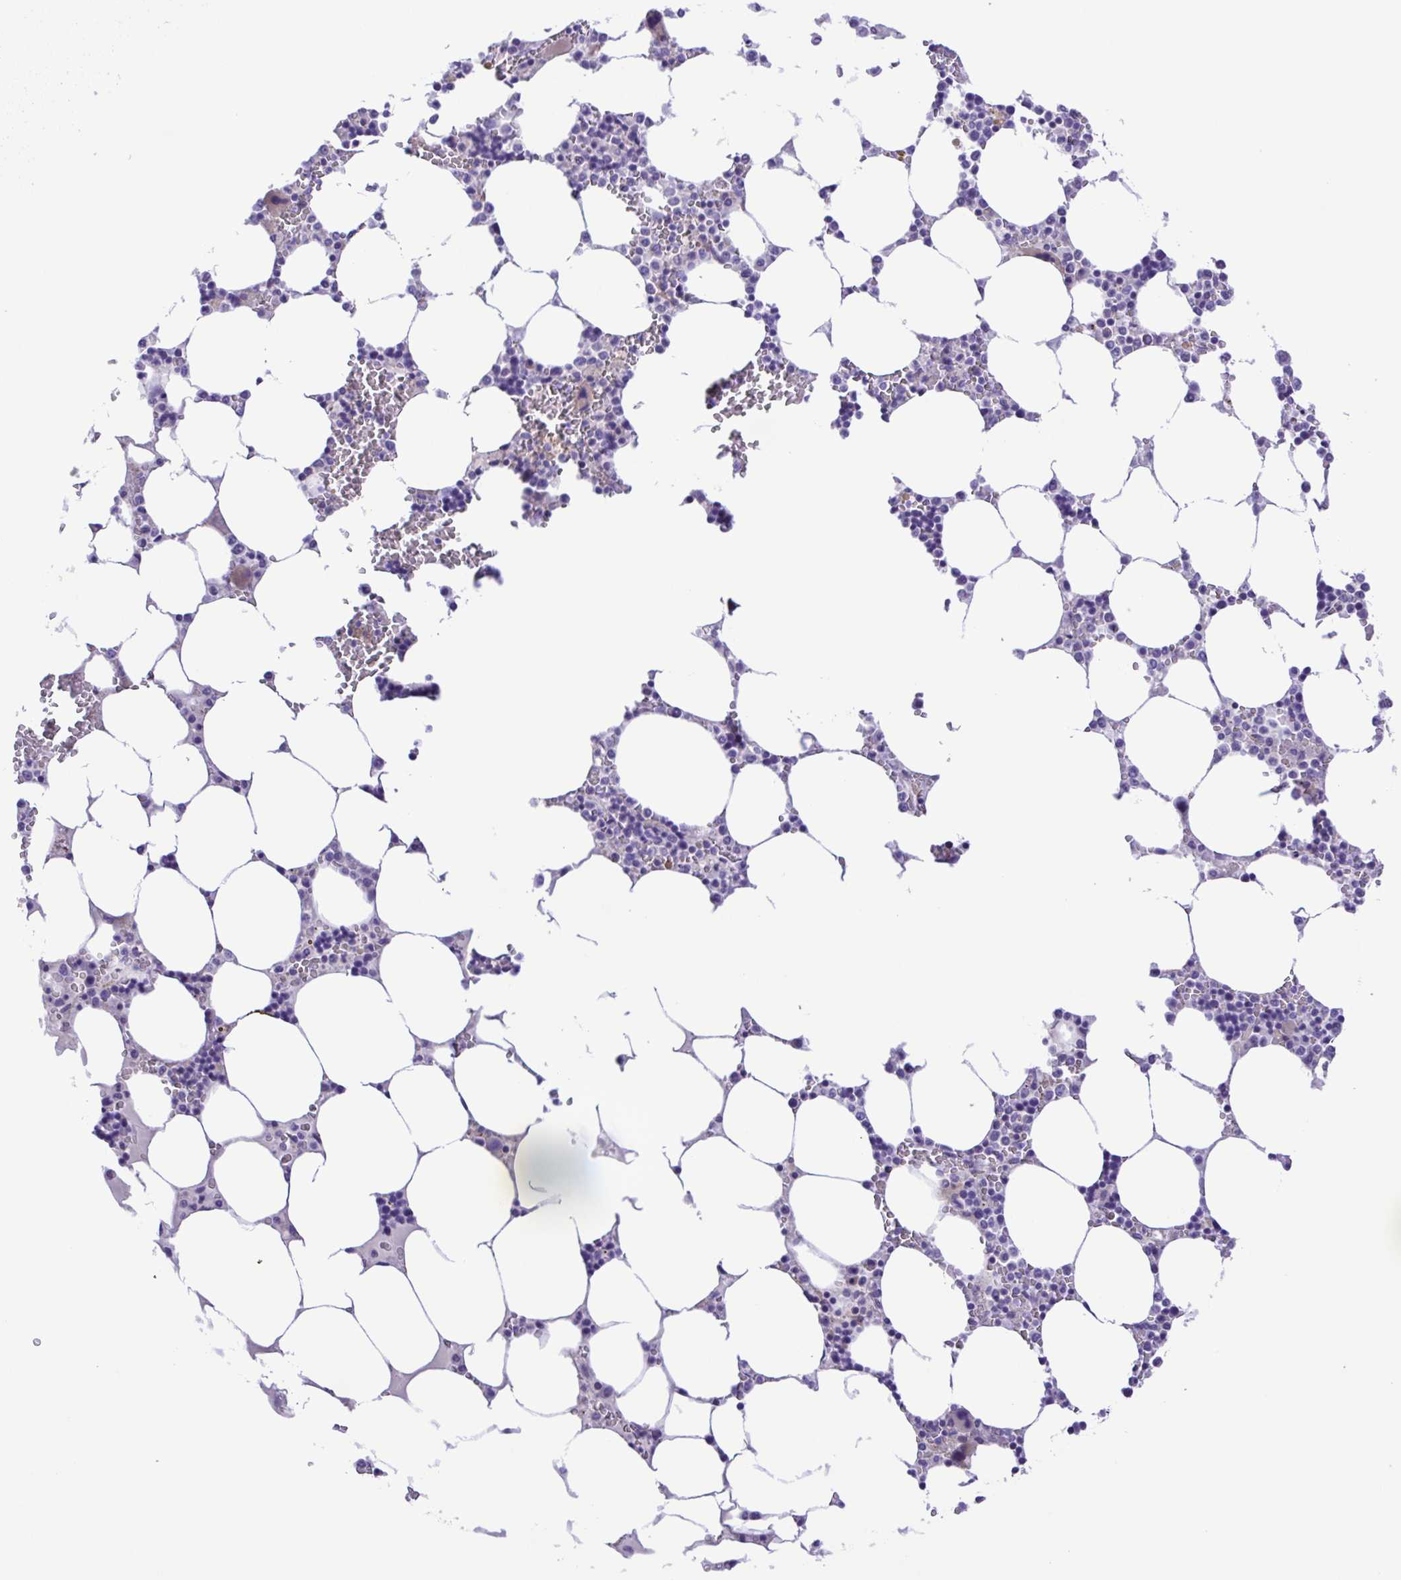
{"staining": {"intensity": "negative", "quantity": "none", "location": "none"}, "tissue": "bone marrow", "cell_type": "Hematopoietic cells", "image_type": "normal", "snomed": [{"axis": "morphology", "description": "Normal tissue, NOS"}, {"axis": "topography", "description": "Bone marrow"}], "caption": "A micrograph of human bone marrow is negative for staining in hematopoietic cells. Brightfield microscopy of immunohistochemistry stained with DAB (brown) and hematoxylin (blue), captured at high magnification.", "gene": "ISM2", "patient": {"sex": "male", "age": 64}}